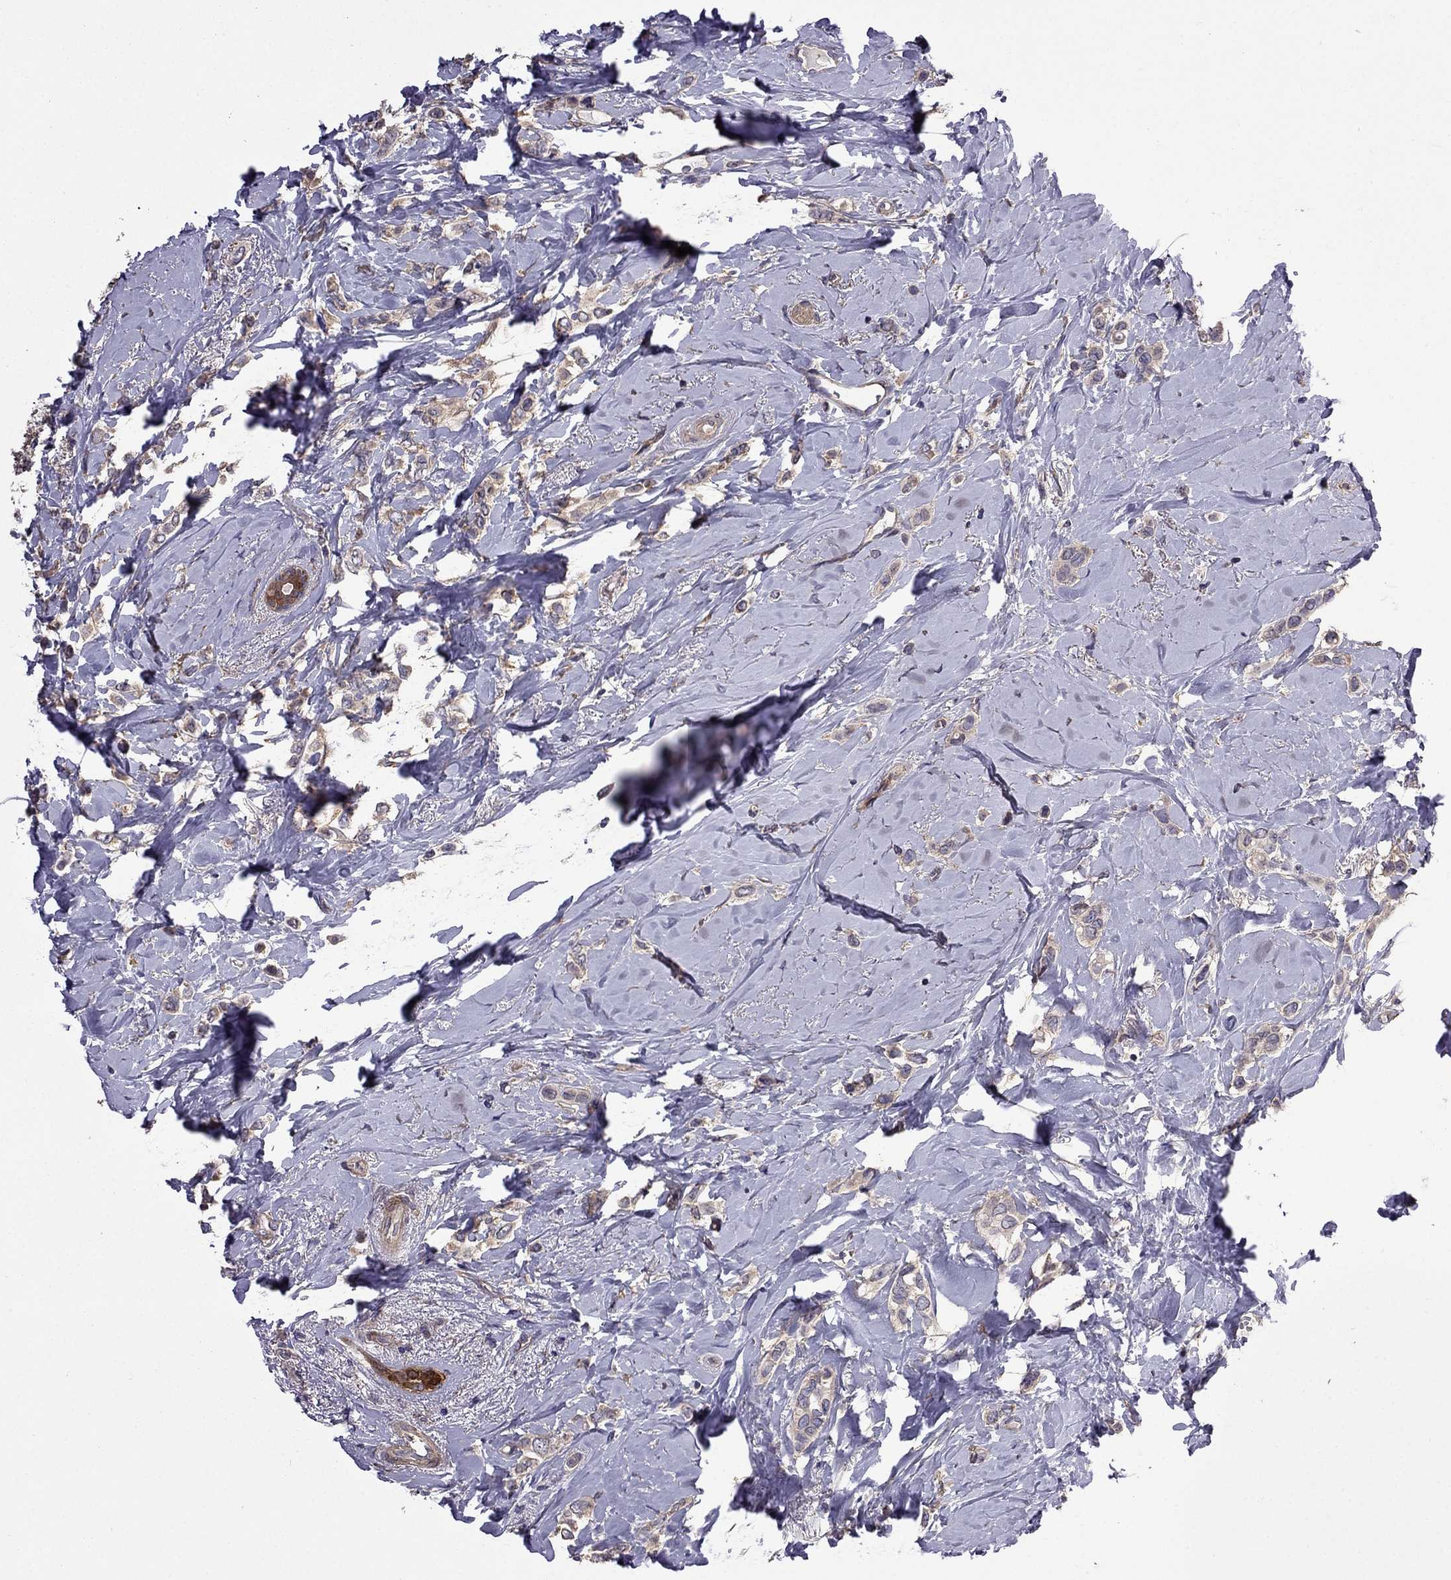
{"staining": {"intensity": "weak", "quantity": "25%-75%", "location": "cytoplasmic/membranous"}, "tissue": "breast cancer", "cell_type": "Tumor cells", "image_type": "cancer", "snomed": [{"axis": "morphology", "description": "Lobular carcinoma"}, {"axis": "topography", "description": "Breast"}], "caption": "Approximately 25%-75% of tumor cells in lobular carcinoma (breast) exhibit weak cytoplasmic/membranous protein expression as visualized by brown immunohistochemical staining.", "gene": "ITGB1", "patient": {"sex": "female", "age": 66}}